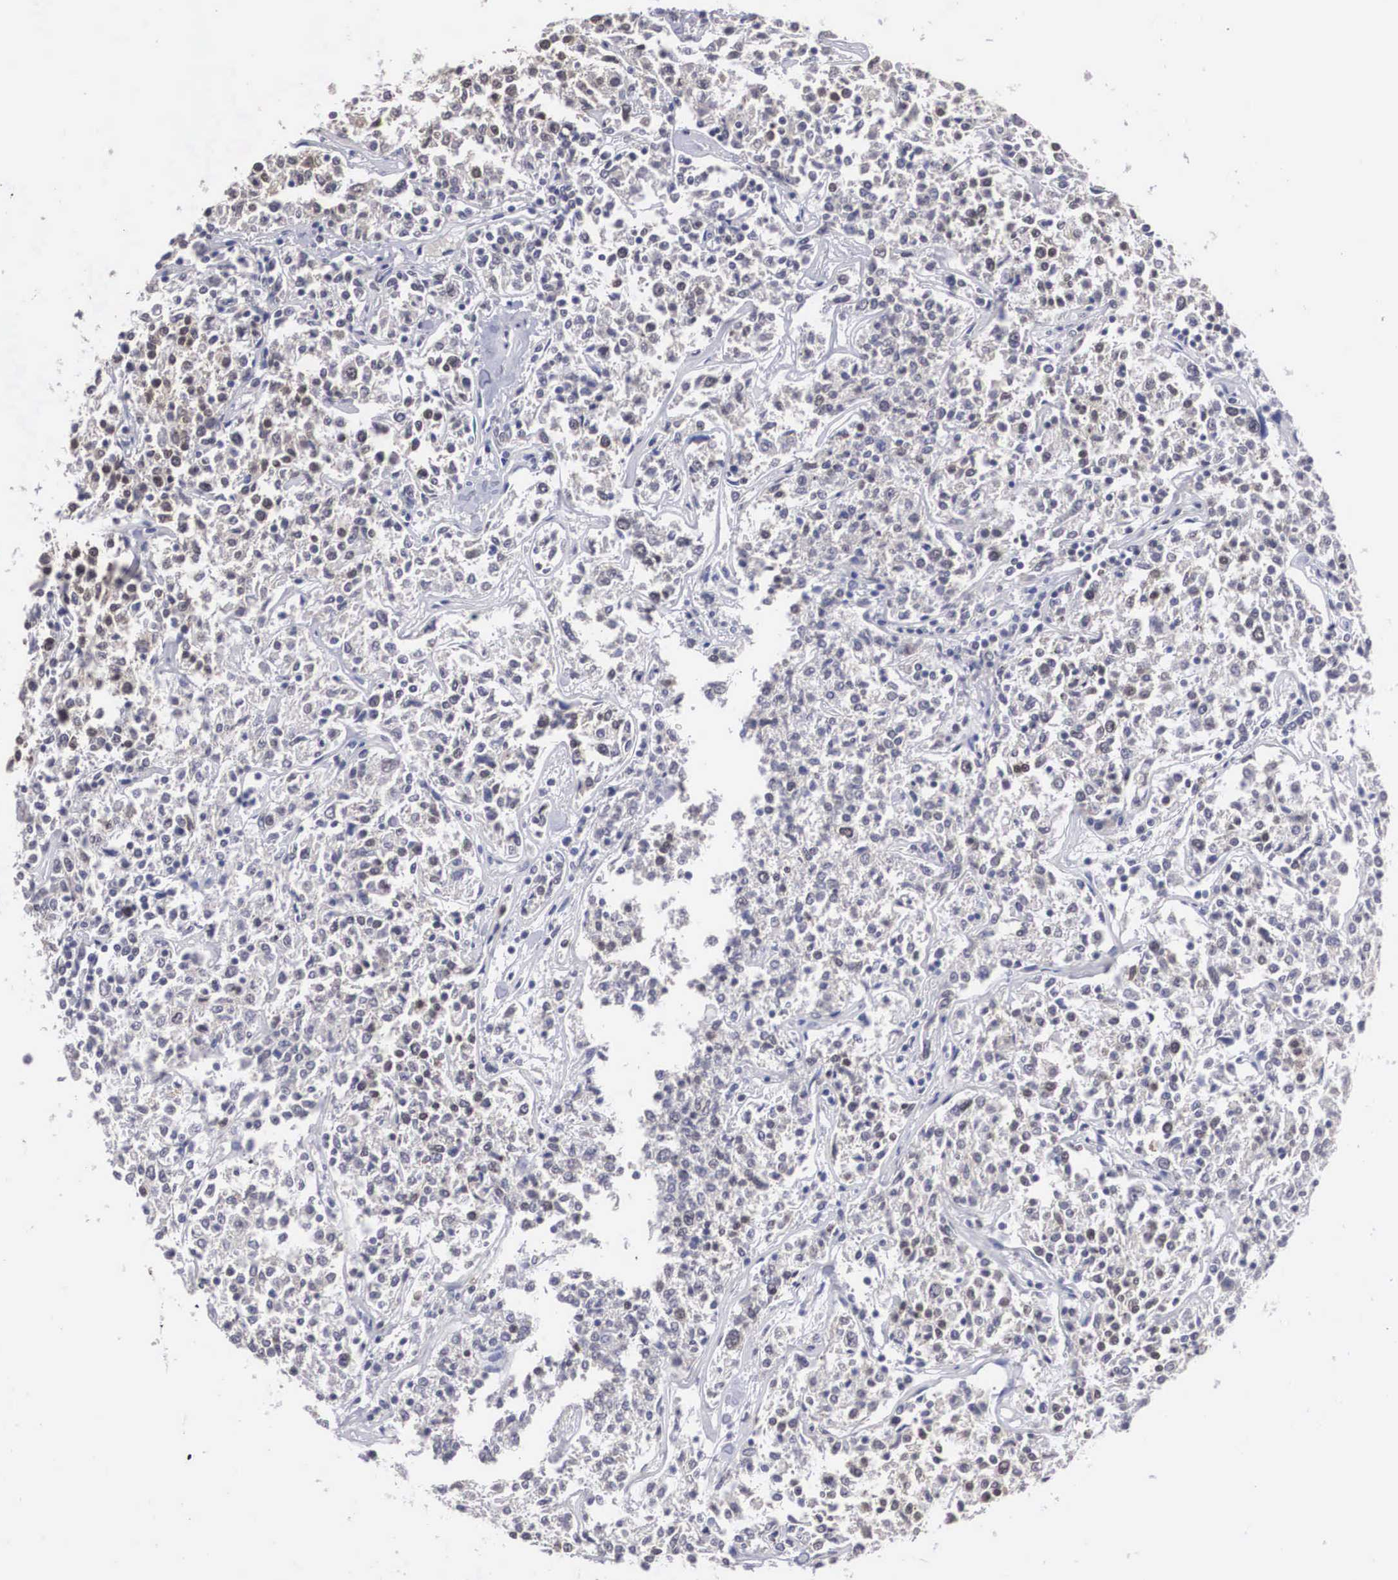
{"staining": {"intensity": "weak", "quantity": "<25%", "location": "nuclear"}, "tissue": "lymphoma", "cell_type": "Tumor cells", "image_type": "cancer", "snomed": [{"axis": "morphology", "description": "Malignant lymphoma, non-Hodgkin's type, Low grade"}, {"axis": "topography", "description": "Small intestine"}], "caption": "Low-grade malignant lymphoma, non-Hodgkin's type stained for a protein using immunohistochemistry demonstrates no expression tumor cells.", "gene": "HMOX1", "patient": {"sex": "female", "age": 59}}